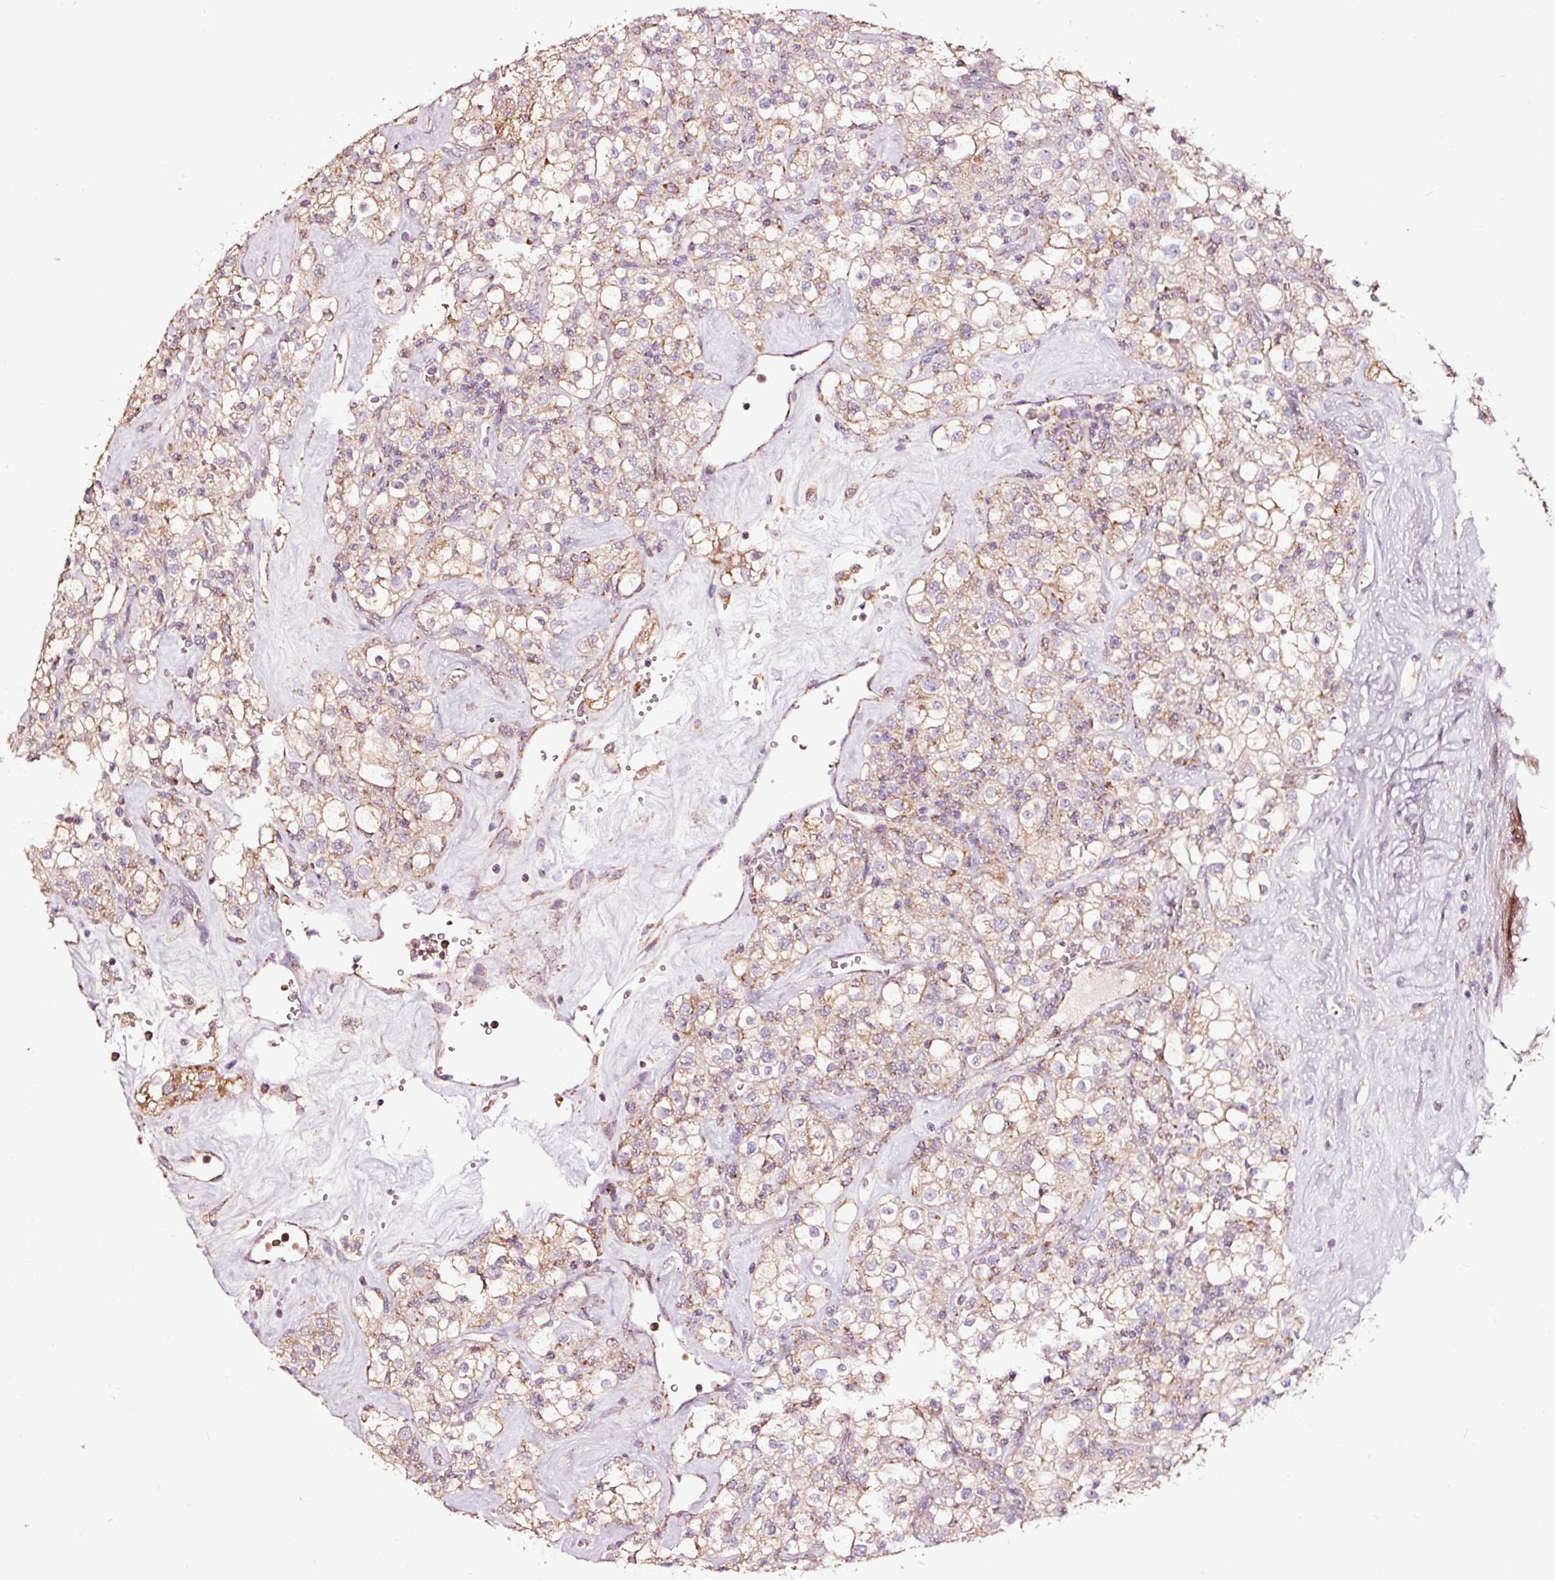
{"staining": {"intensity": "weak", "quantity": ">75%", "location": "cytoplasmic/membranous"}, "tissue": "renal cancer", "cell_type": "Tumor cells", "image_type": "cancer", "snomed": [{"axis": "morphology", "description": "Adenocarcinoma, NOS"}, {"axis": "topography", "description": "Kidney"}], "caption": "Adenocarcinoma (renal) tissue exhibits weak cytoplasmic/membranous expression in approximately >75% of tumor cells", "gene": "TPM1", "patient": {"sex": "female", "age": 74}}